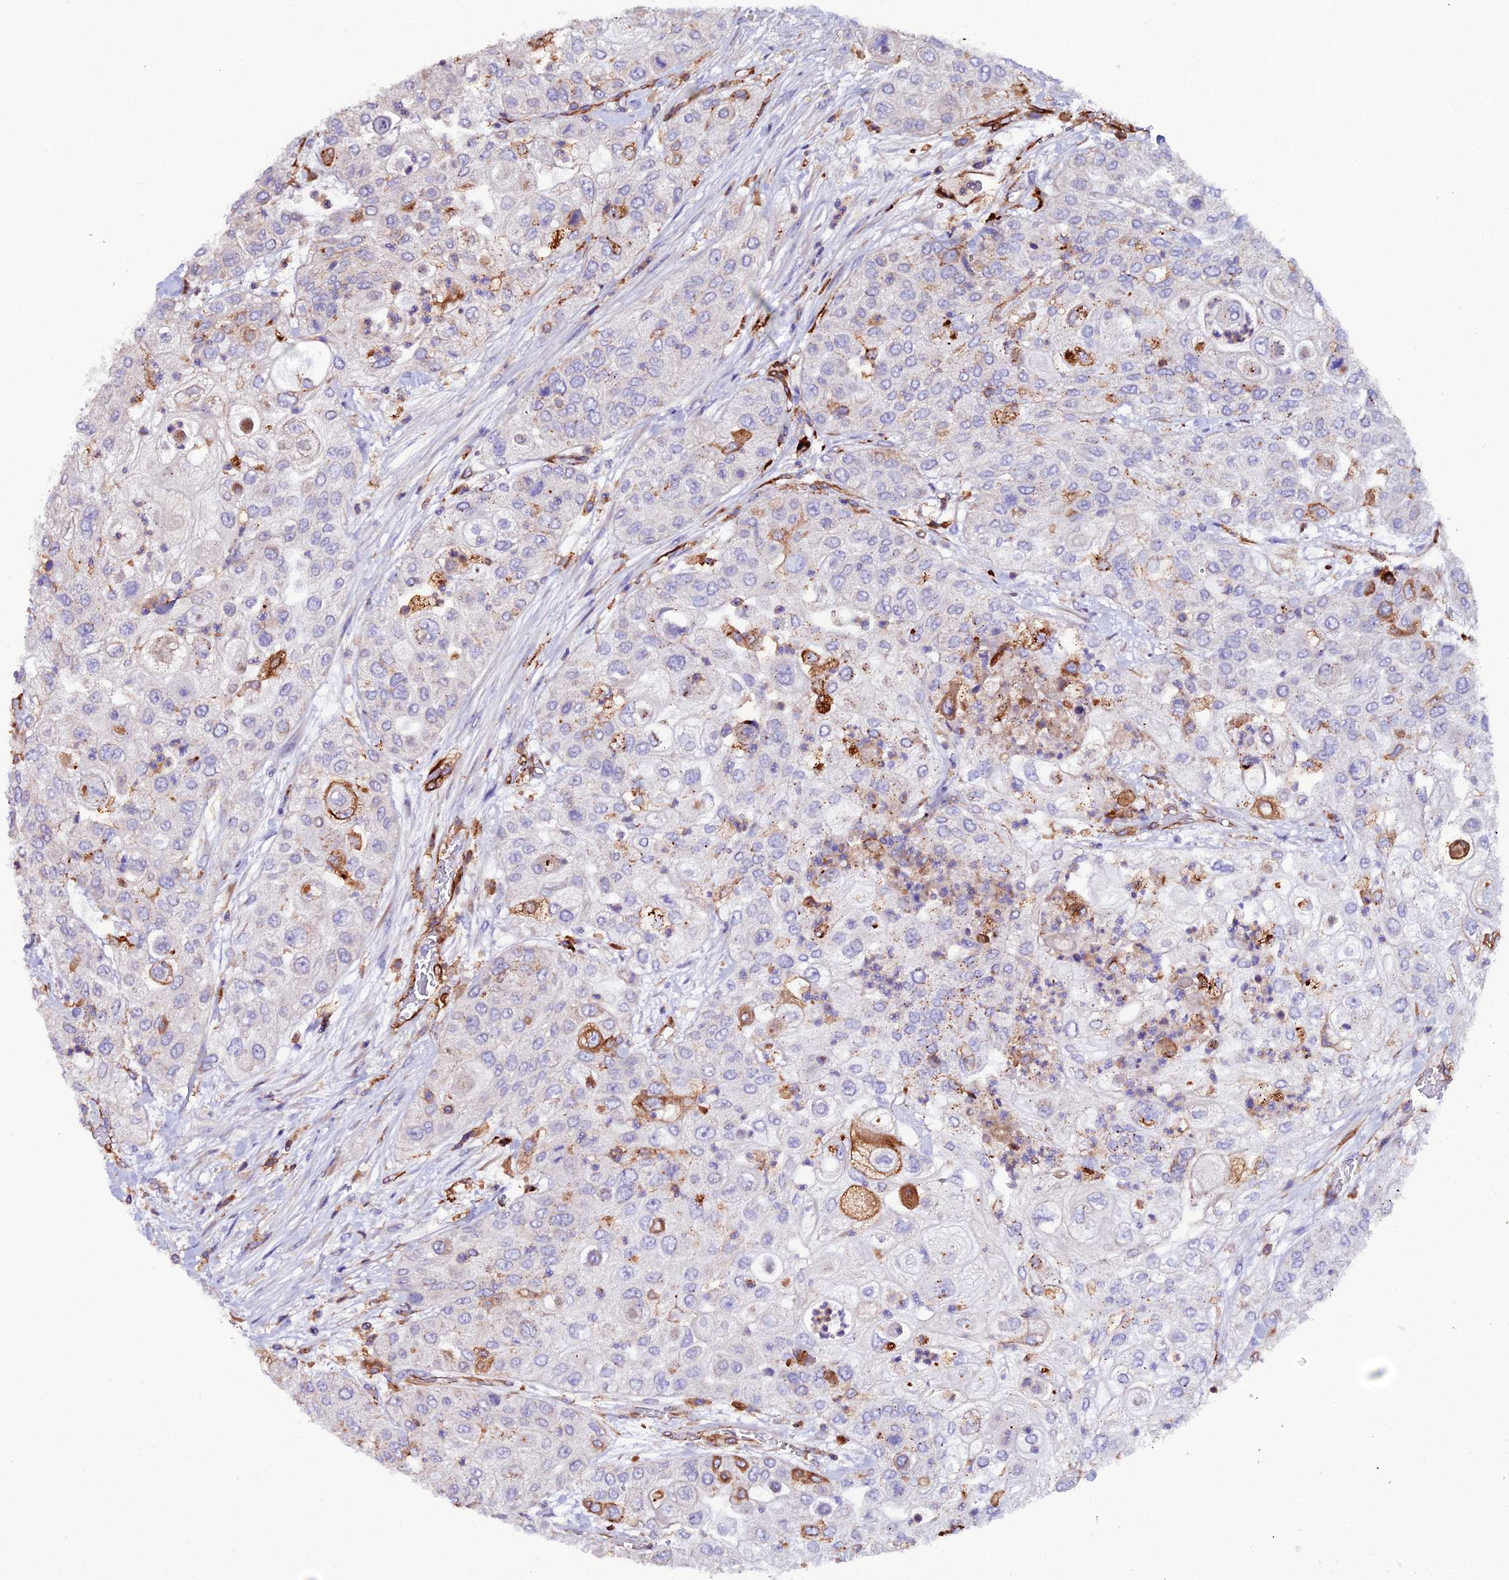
{"staining": {"intensity": "strong", "quantity": "<25%", "location": "cytoplasmic/membranous"}, "tissue": "urothelial cancer", "cell_type": "Tumor cells", "image_type": "cancer", "snomed": [{"axis": "morphology", "description": "Urothelial carcinoma, High grade"}, {"axis": "topography", "description": "Urinary bladder"}], "caption": "Protein analysis of high-grade urothelial carcinoma tissue displays strong cytoplasmic/membranous positivity in approximately <25% of tumor cells. (brown staining indicates protein expression, while blue staining denotes nuclei).", "gene": "TRPV2", "patient": {"sex": "female", "age": 79}}